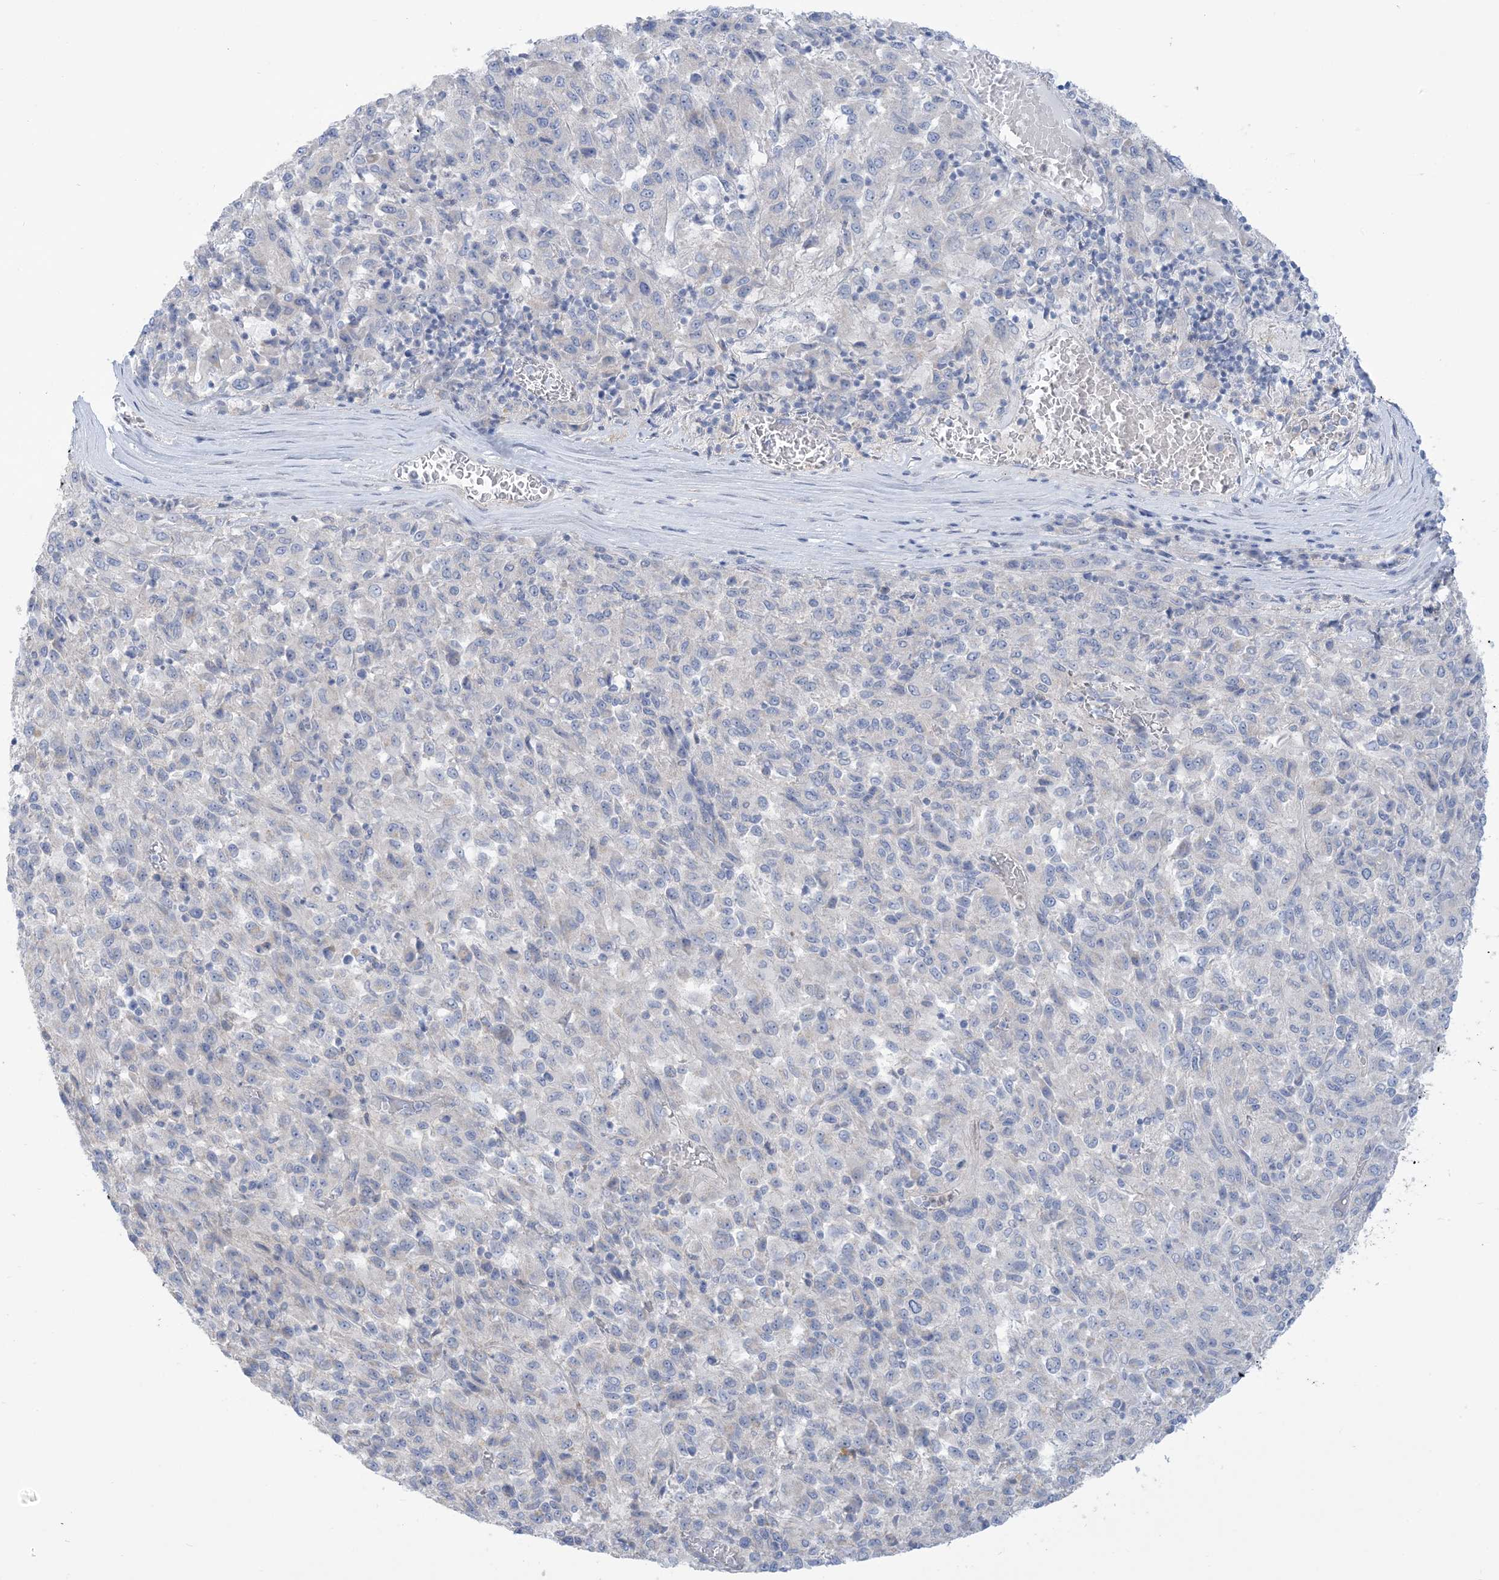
{"staining": {"intensity": "negative", "quantity": "none", "location": "none"}, "tissue": "melanoma", "cell_type": "Tumor cells", "image_type": "cancer", "snomed": [{"axis": "morphology", "description": "Malignant melanoma, Metastatic site"}, {"axis": "topography", "description": "Lung"}], "caption": "There is no significant expression in tumor cells of melanoma.", "gene": "MTHFD2L", "patient": {"sex": "male", "age": 64}}